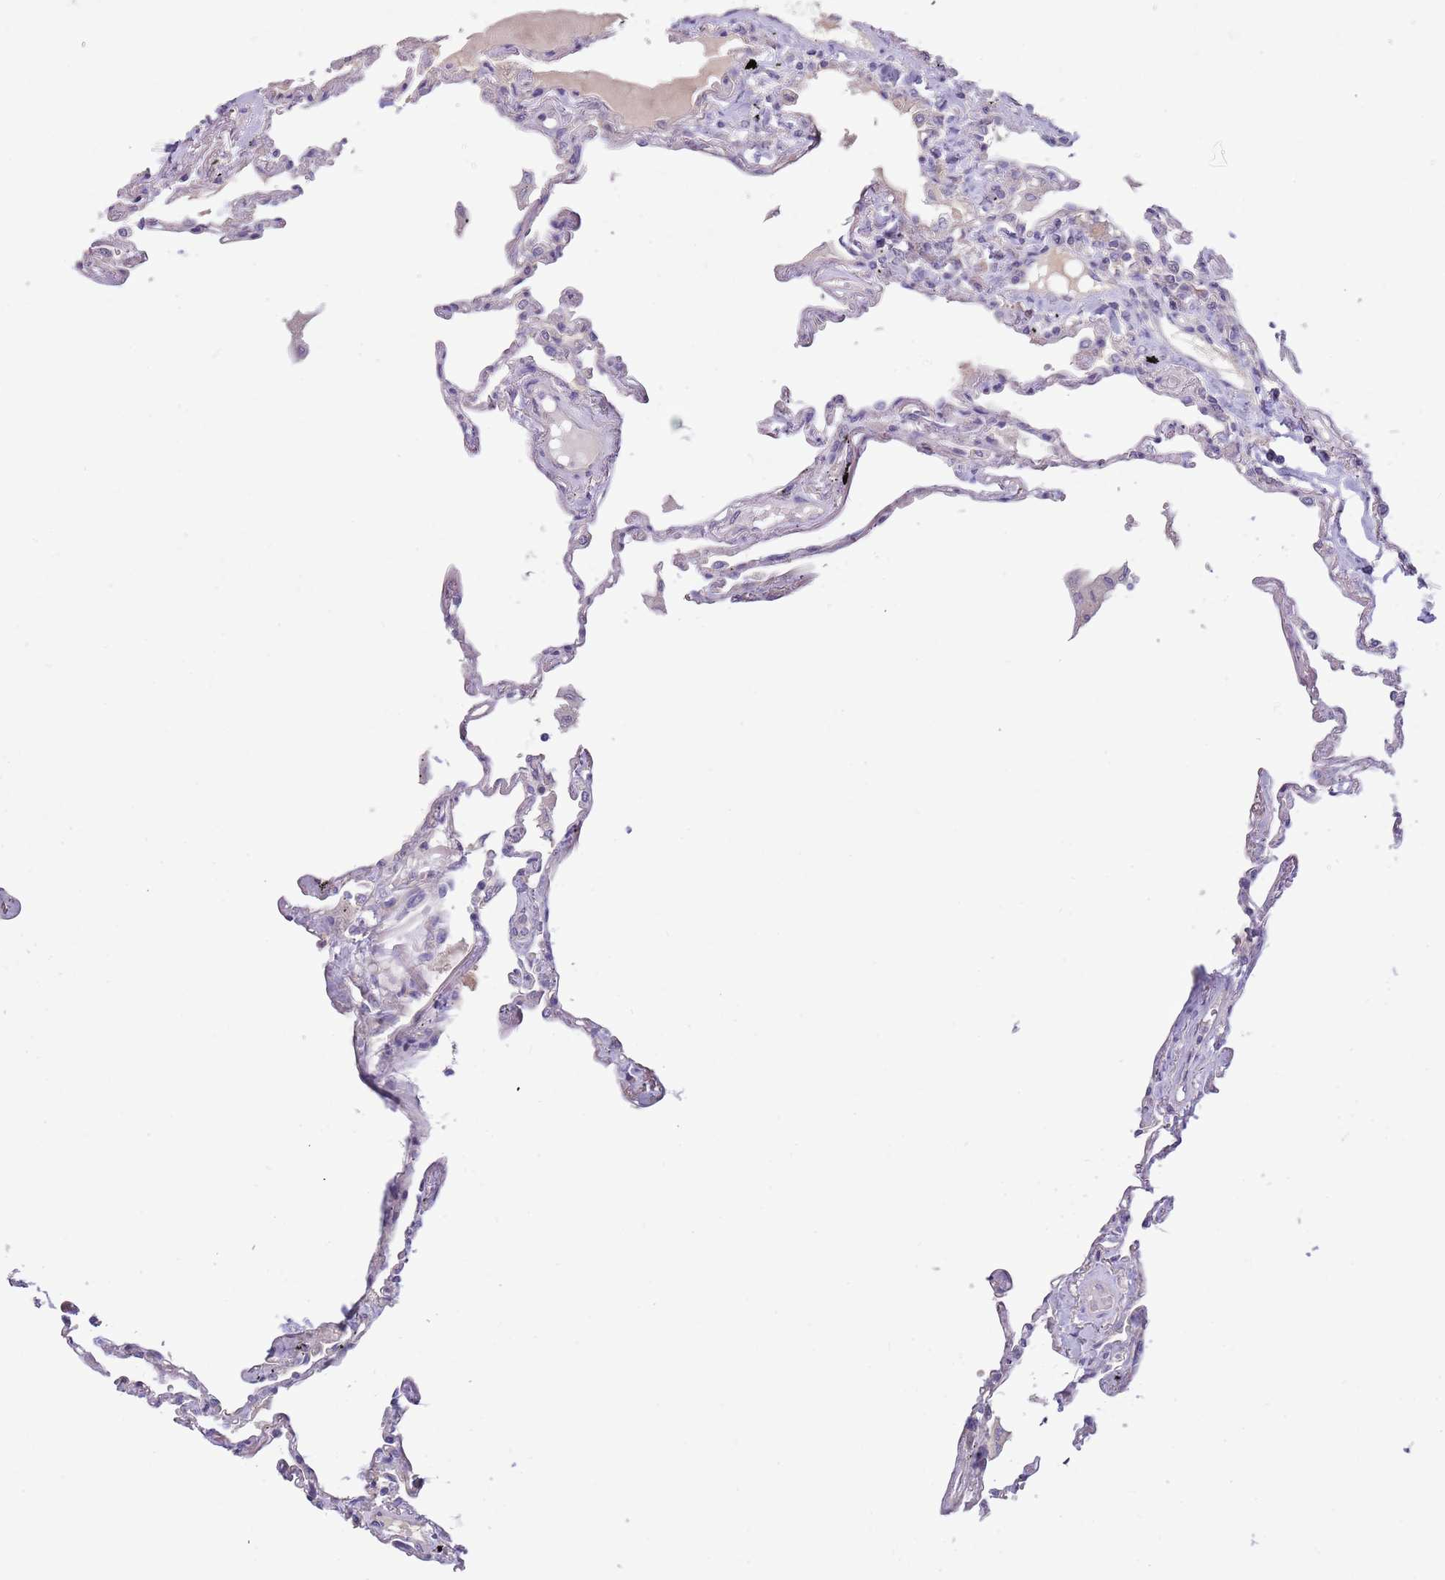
{"staining": {"intensity": "negative", "quantity": "none", "location": "none"}, "tissue": "lung", "cell_type": "Alveolar cells", "image_type": "normal", "snomed": [{"axis": "morphology", "description": "Normal tissue, NOS"}, {"axis": "topography", "description": "Lung"}], "caption": "IHC of normal human lung reveals no positivity in alveolar cells.", "gene": "CABYR", "patient": {"sex": "female", "age": 67}}